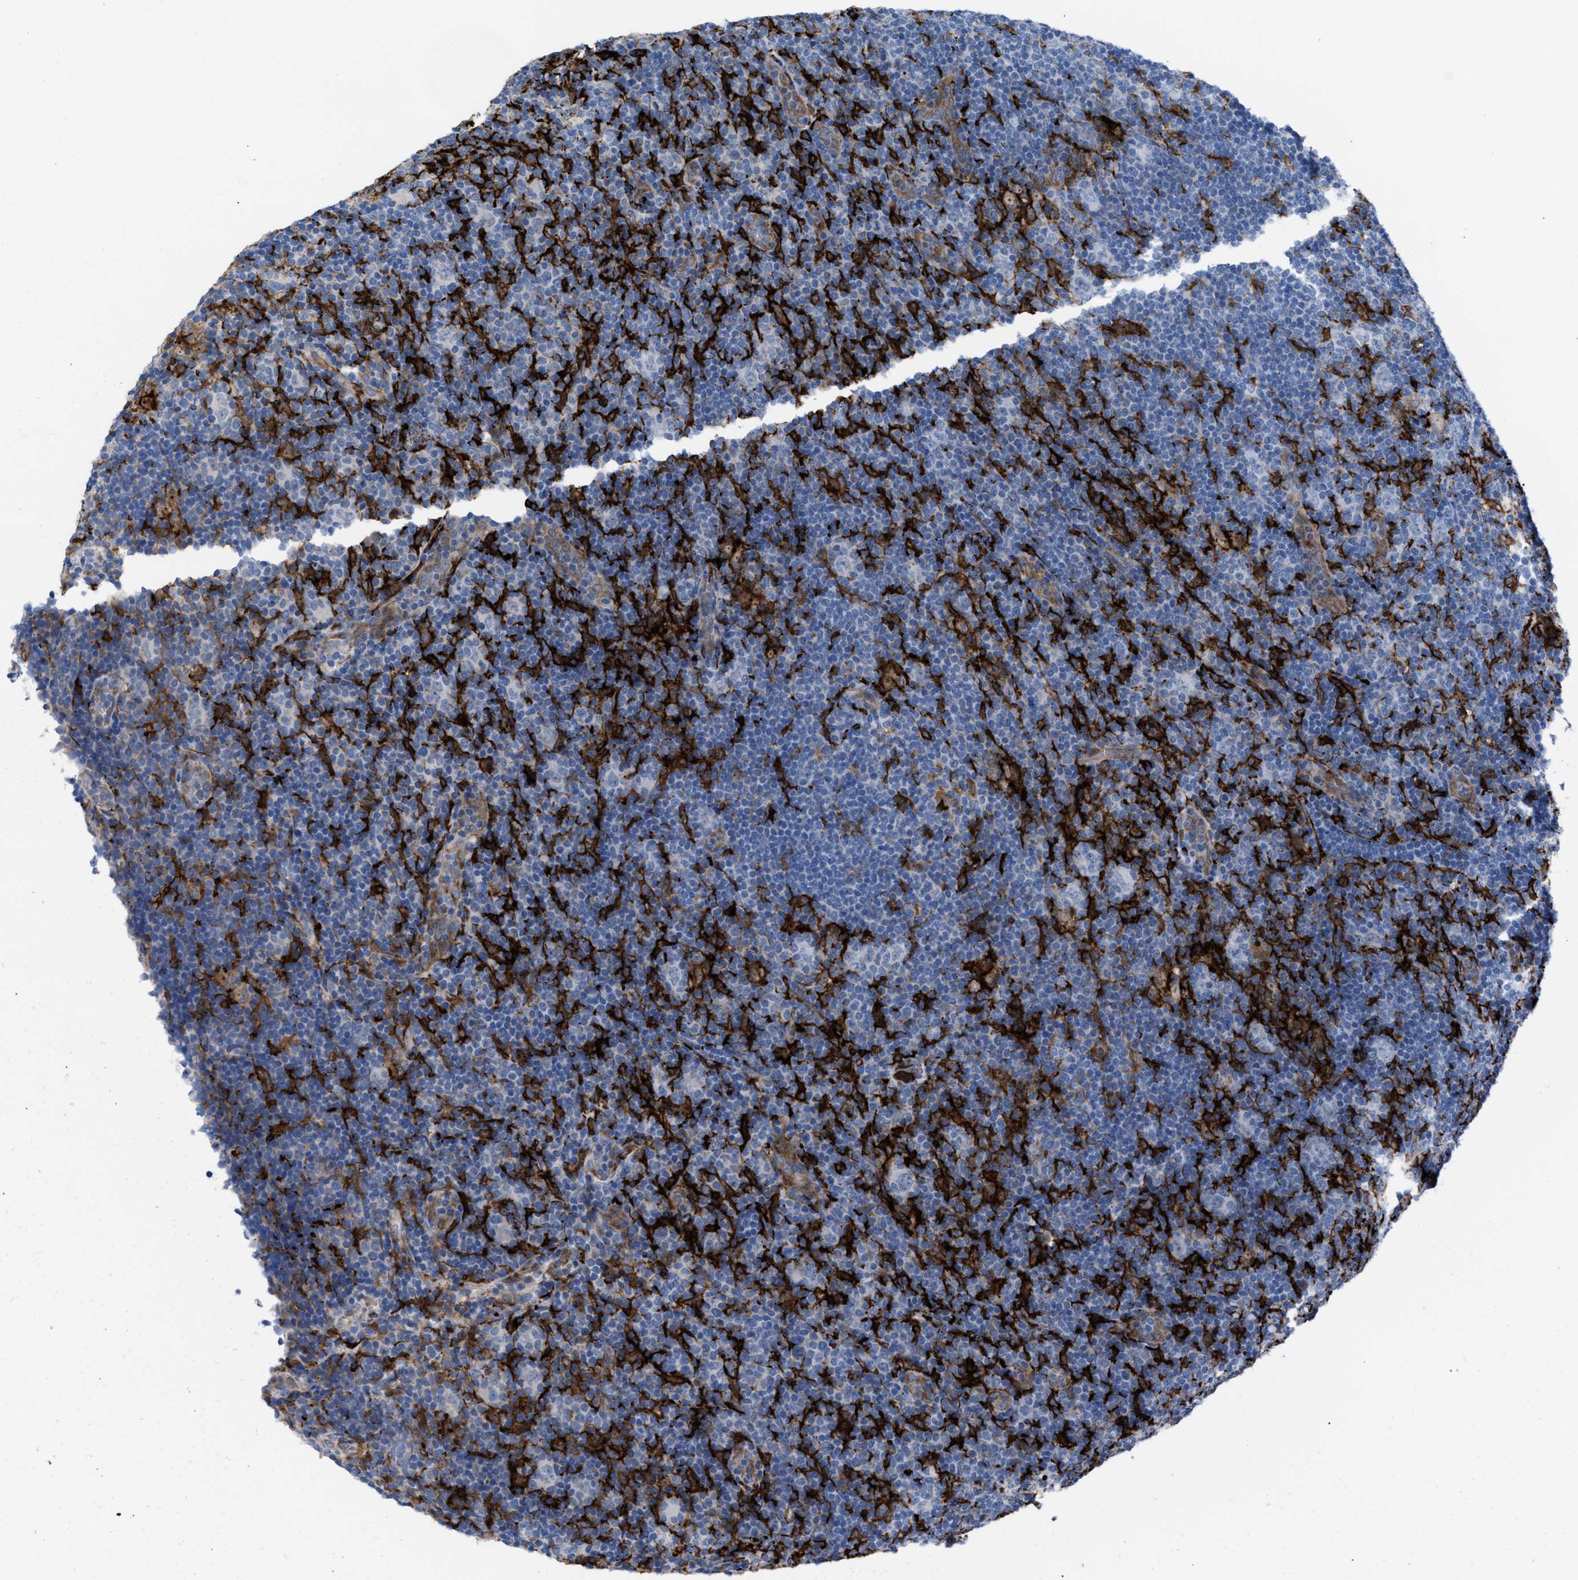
{"staining": {"intensity": "negative", "quantity": "none", "location": "none"}, "tissue": "lymphoma", "cell_type": "Tumor cells", "image_type": "cancer", "snomed": [{"axis": "morphology", "description": "Hodgkin's disease, NOS"}, {"axis": "topography", "description": "Lymph node"}], "caption": "Photomicrograph shows no significant protein positivity in tumor cells of Hodgkin's disease. (DAB IHC, high magnification).", "gene": "SLC47A1", "patient": {"sex": "female", "age": 57}}